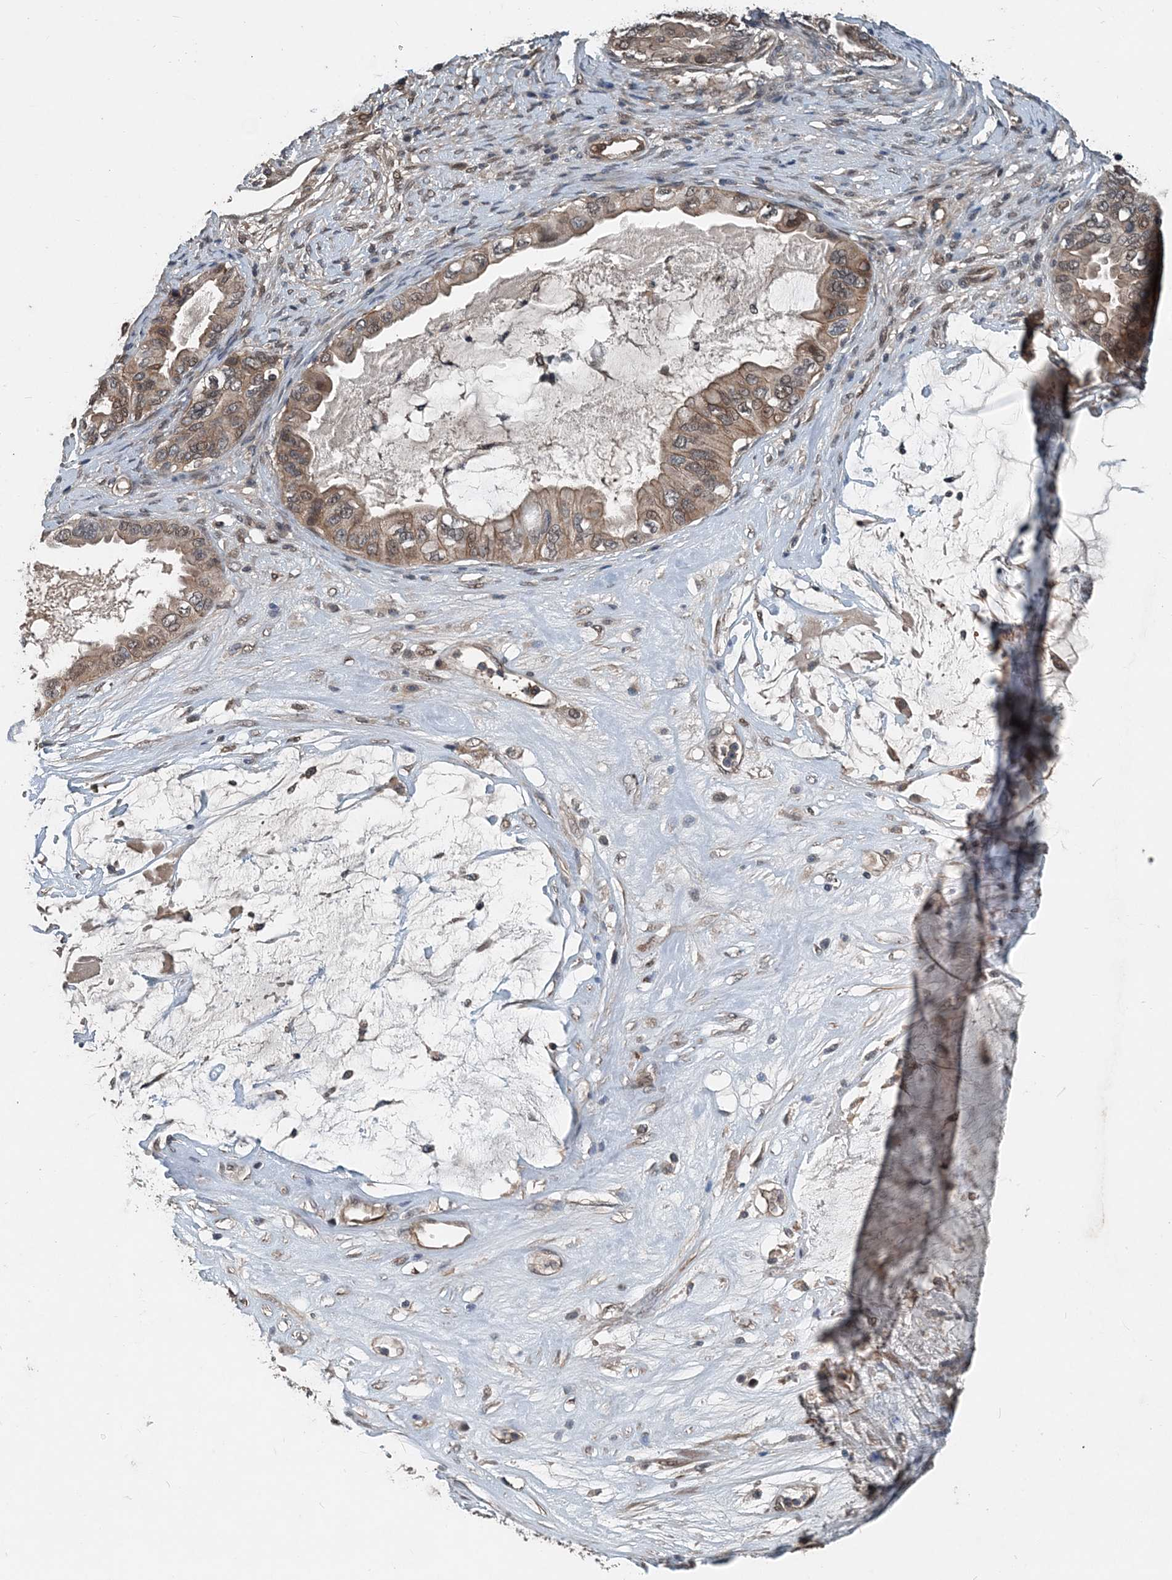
{"staining": {"intensity": "weak", "quantity": ">75%", "location": "cytoplasmic/membranous,nuclear"}, "tissue": "ovarian cancer", "cell_type": "Tumor cells", "image_type": "cancer", "snomed": [{"axis": "morphology", "description": "Cystadenocarcinoma, mucinous, NOS"}, {"axis": "topography", "description": "Ovary"}], "caption": "The histopathology image displays immunohistochemical staining of ovarian mucinous cystadenocarcinoma. There is weak cytoplasmic/membranous and nuclear staining is identified in approximately >75% of tumor cells.", "gene": "SMPD3", "patient": {"sex": "female", "age": 80}}